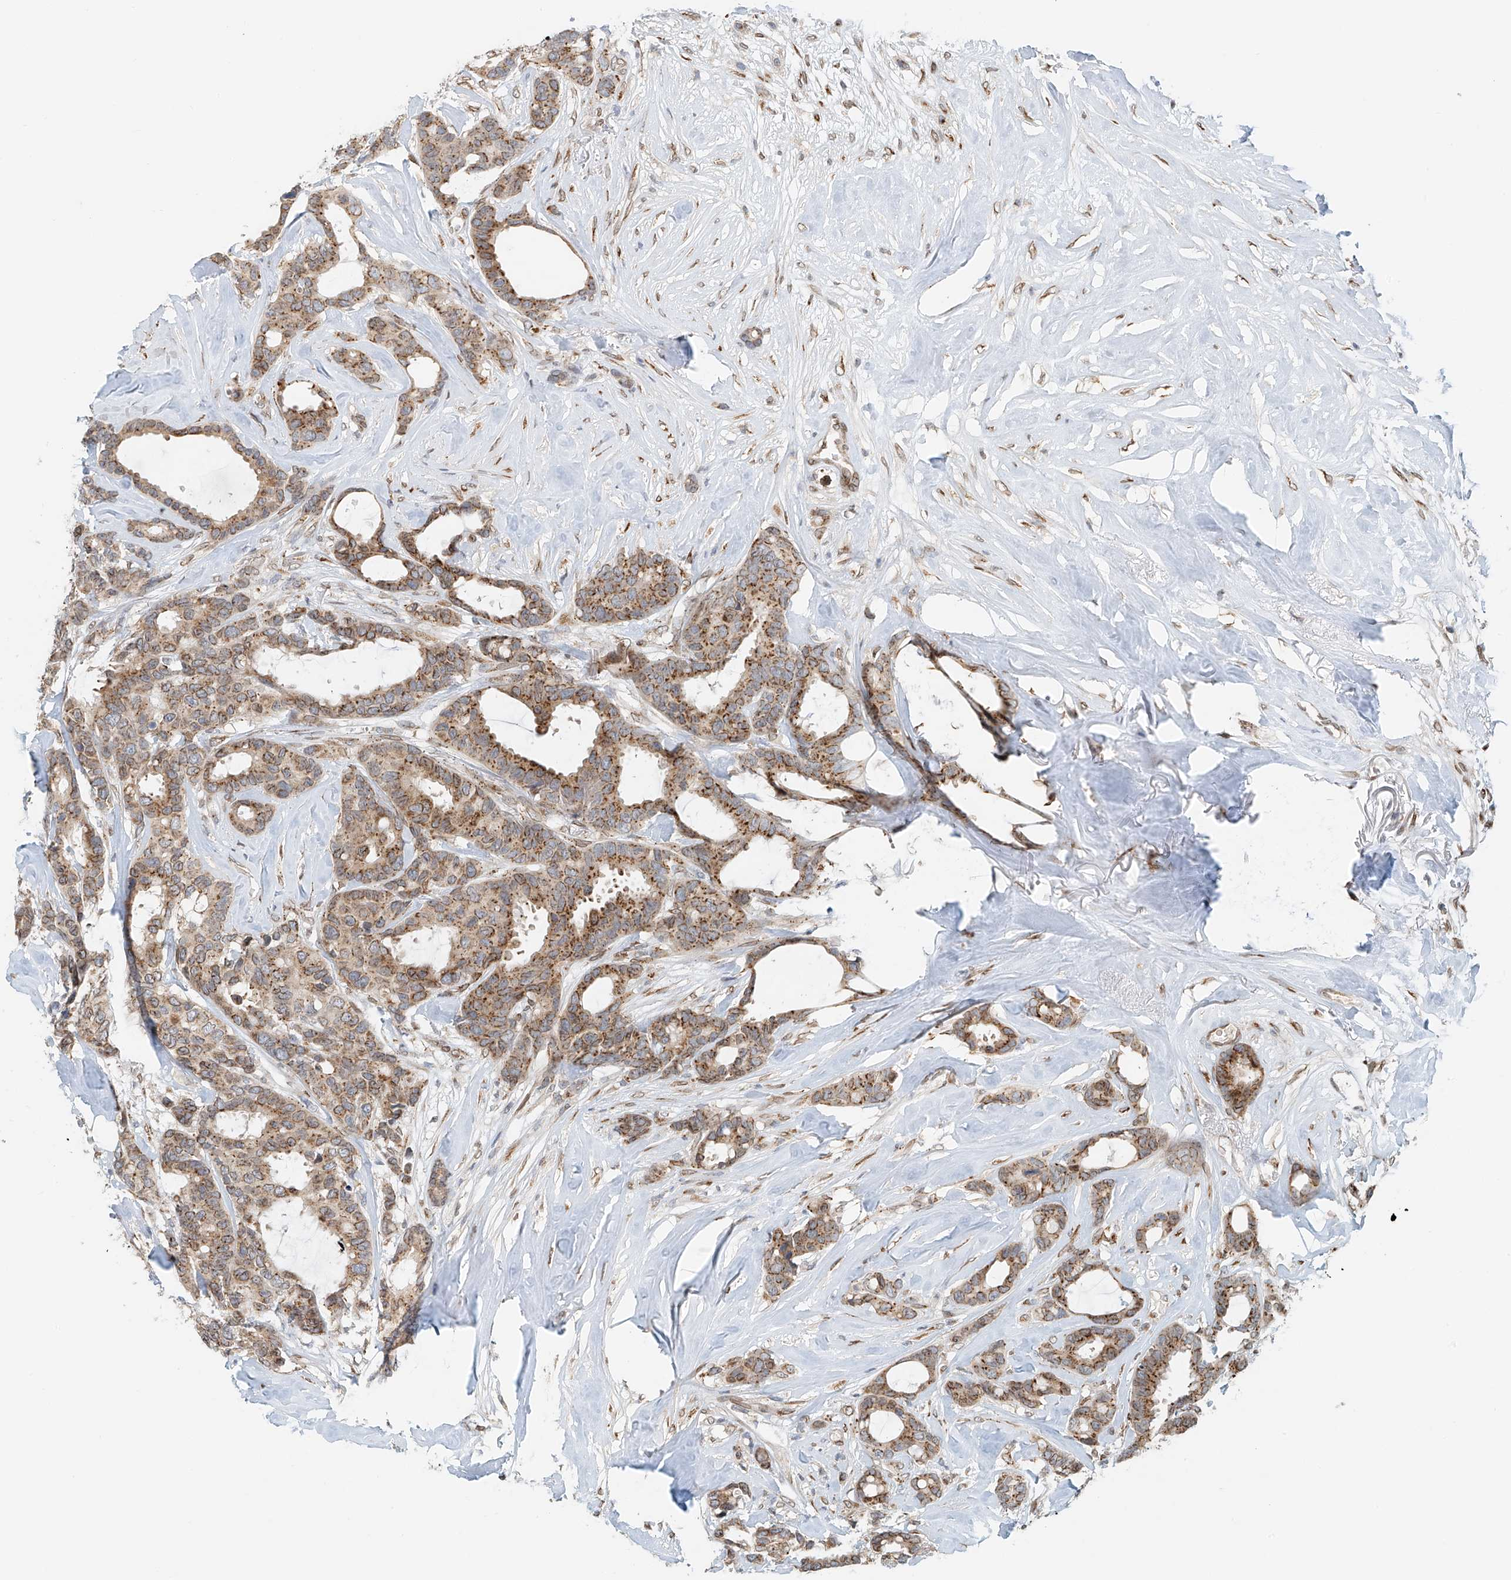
{"staining": {"intensity": "moderate", "quantity": ">75%", "location": "cytoplasmic/membranous"}, "tissue": "breast cancer", "cell_type": "Tumor cells", "image_type": "cancer", "snomed": [{"axis": "morphology", "description": "Duct carcinoma"}, {"axis": "topography", "description": "Breast"}], "caption": "Breast cancer stained with DAB IHC exhibits medium levels of moderate cytoplasmic/membranous staining in about >75% of tumor cells.", "gene": "STARD9", "patient": {"sex": "female", "age": 87}}